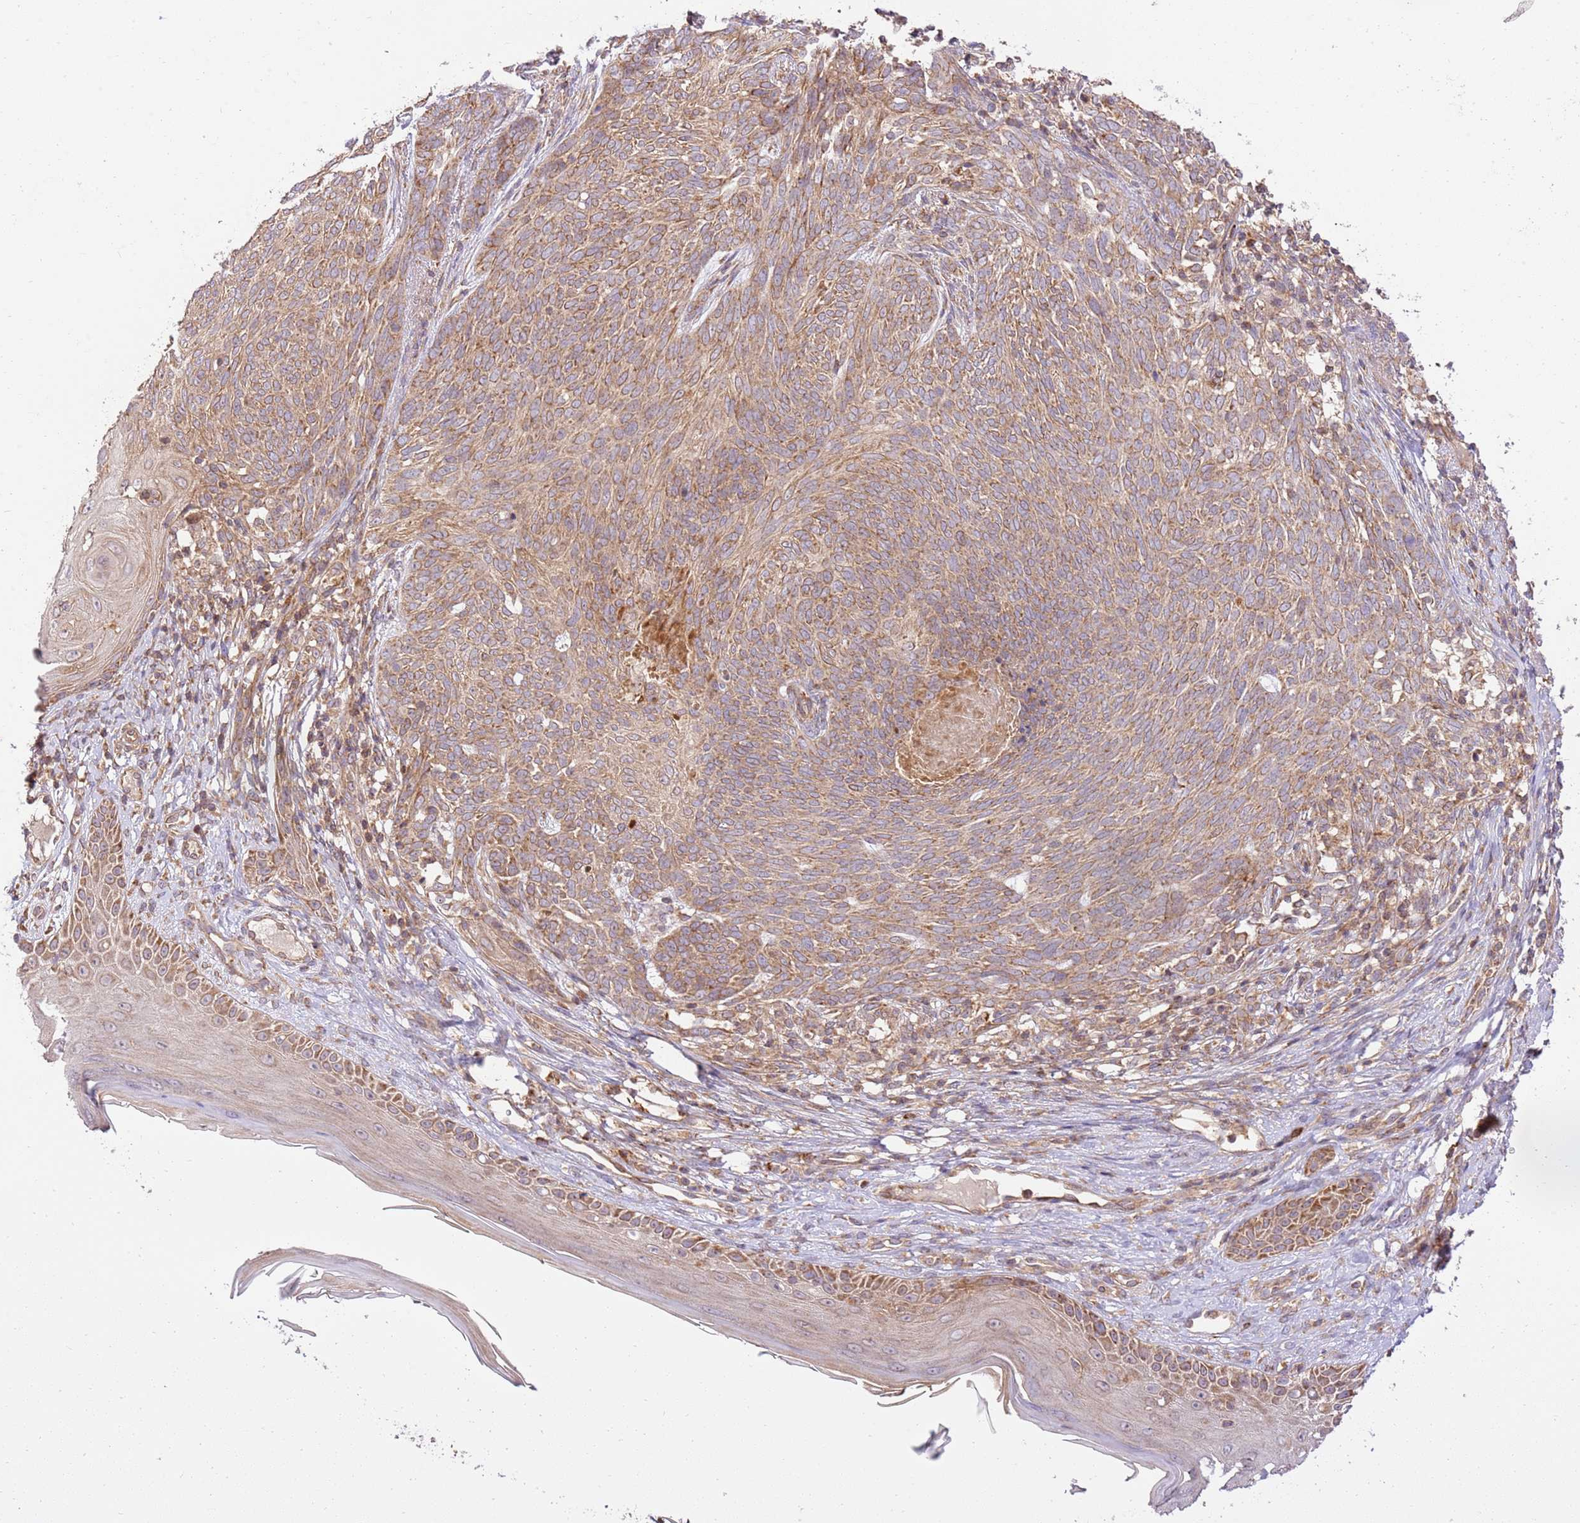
{"staining": {"intensity": "moderate", "quantity": ">75%", "location": "cytoplasmic/membranous"}, "tissue": "skin cancer", "cell_type": "Tumor cells", "image_type": "cancer", "snomed": [{"axis": "morphology", "description": "Basal cell carcinoma"}, {"axis": "topography", "description": "Skin"}], "caption": "An image of skin cancer stained for a protein displays moderate cytoplasmic/membranous brown staining in tumor cells.", "gene": "SPATA2L", "patient": {"sex": "female", "age": 86}}